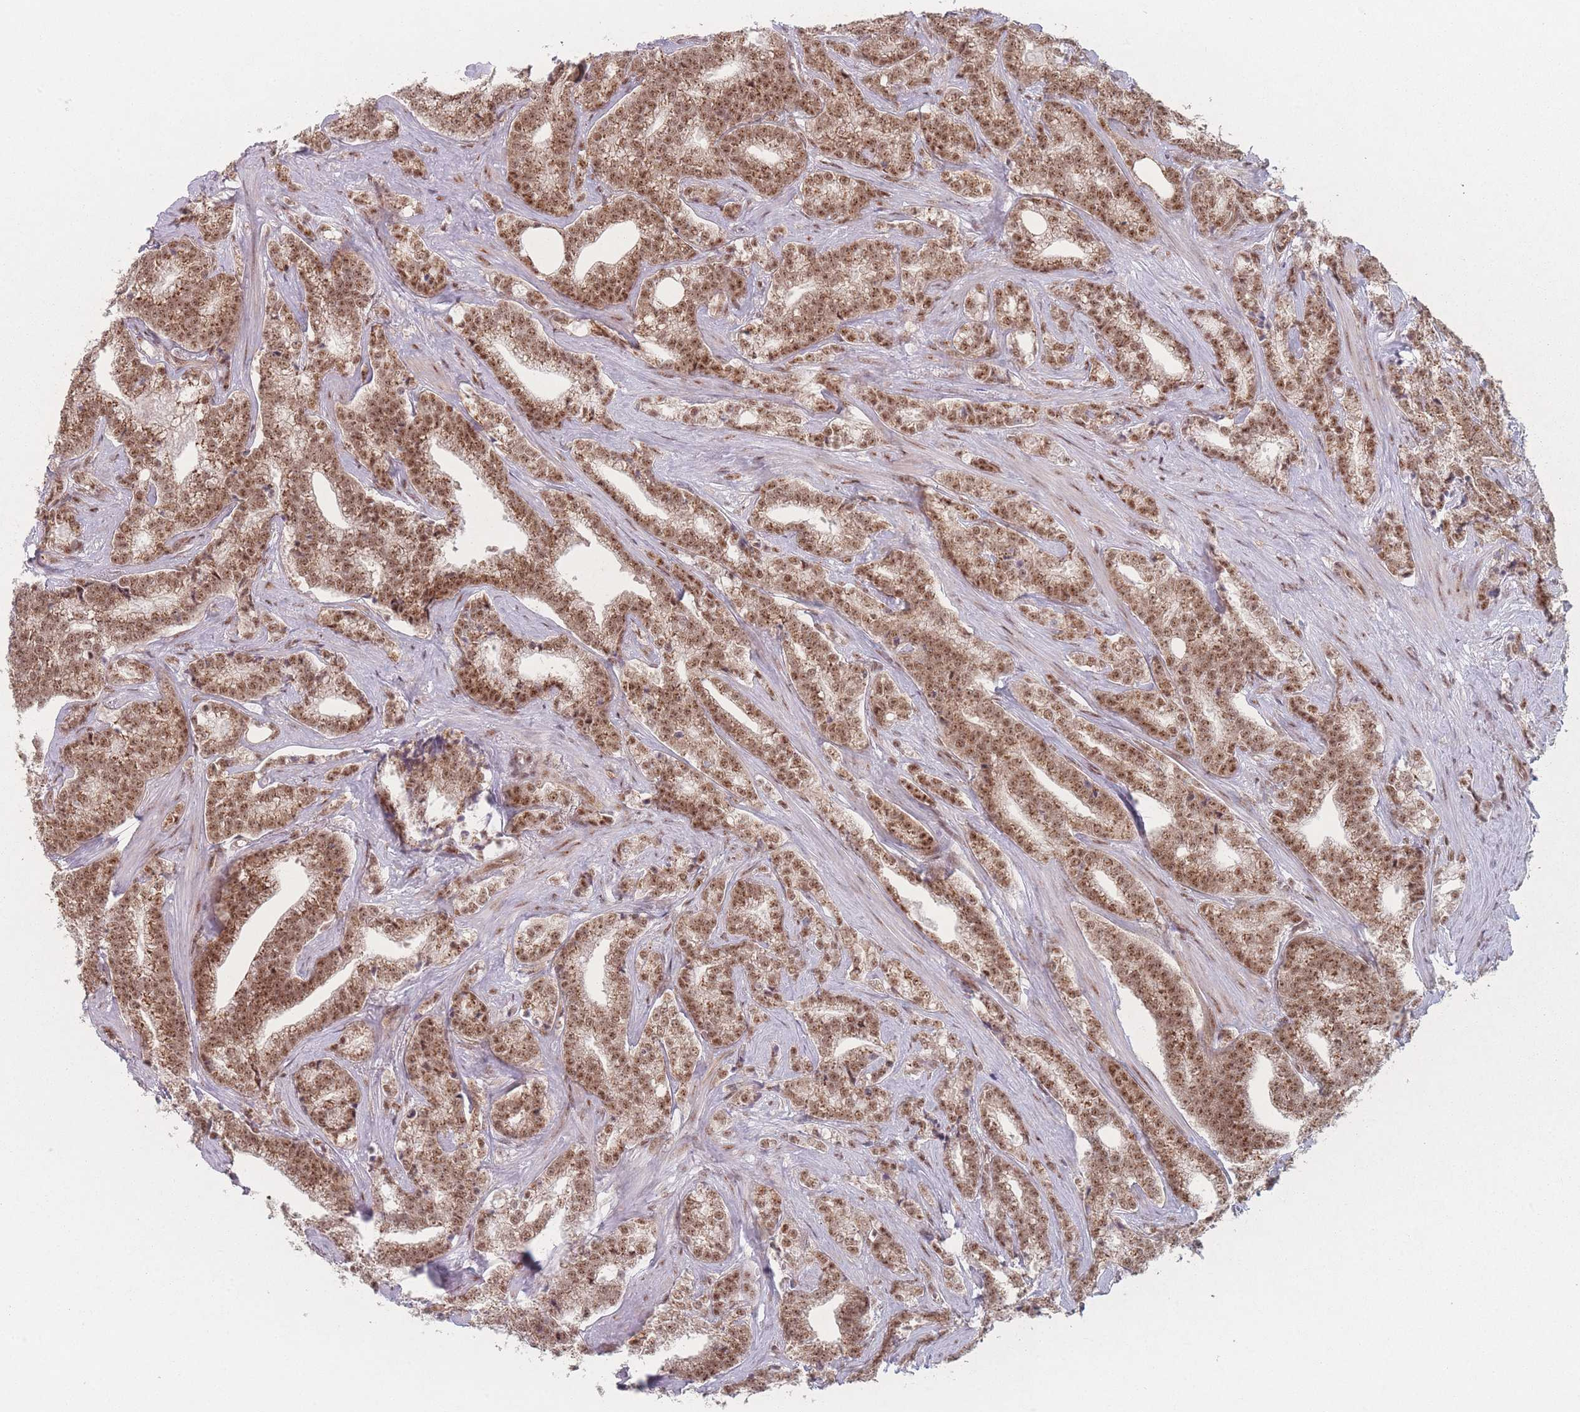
{"staining": {"intensity": "moderate", "quantity": ">75%", "location": "cytoplasmic/membranous,nuclear"}, "tissue": "prostate cancer", "cell_type": "Tumor cells", "image_type": "cancer", "snomed": [{"axis": "morphology", "description": "Adenocarcinoma, High grade"}, {"axis": "topography", "description": "Prostate"}], "caption": "Protein expression analysis of human prostate cancer reveals moderate cytoplasmic/membranous and nuclear positivity in approximately >75% of tumor cells.", "gene": "ZC3H14", "patient": {"sex": "male", "age": 67}}